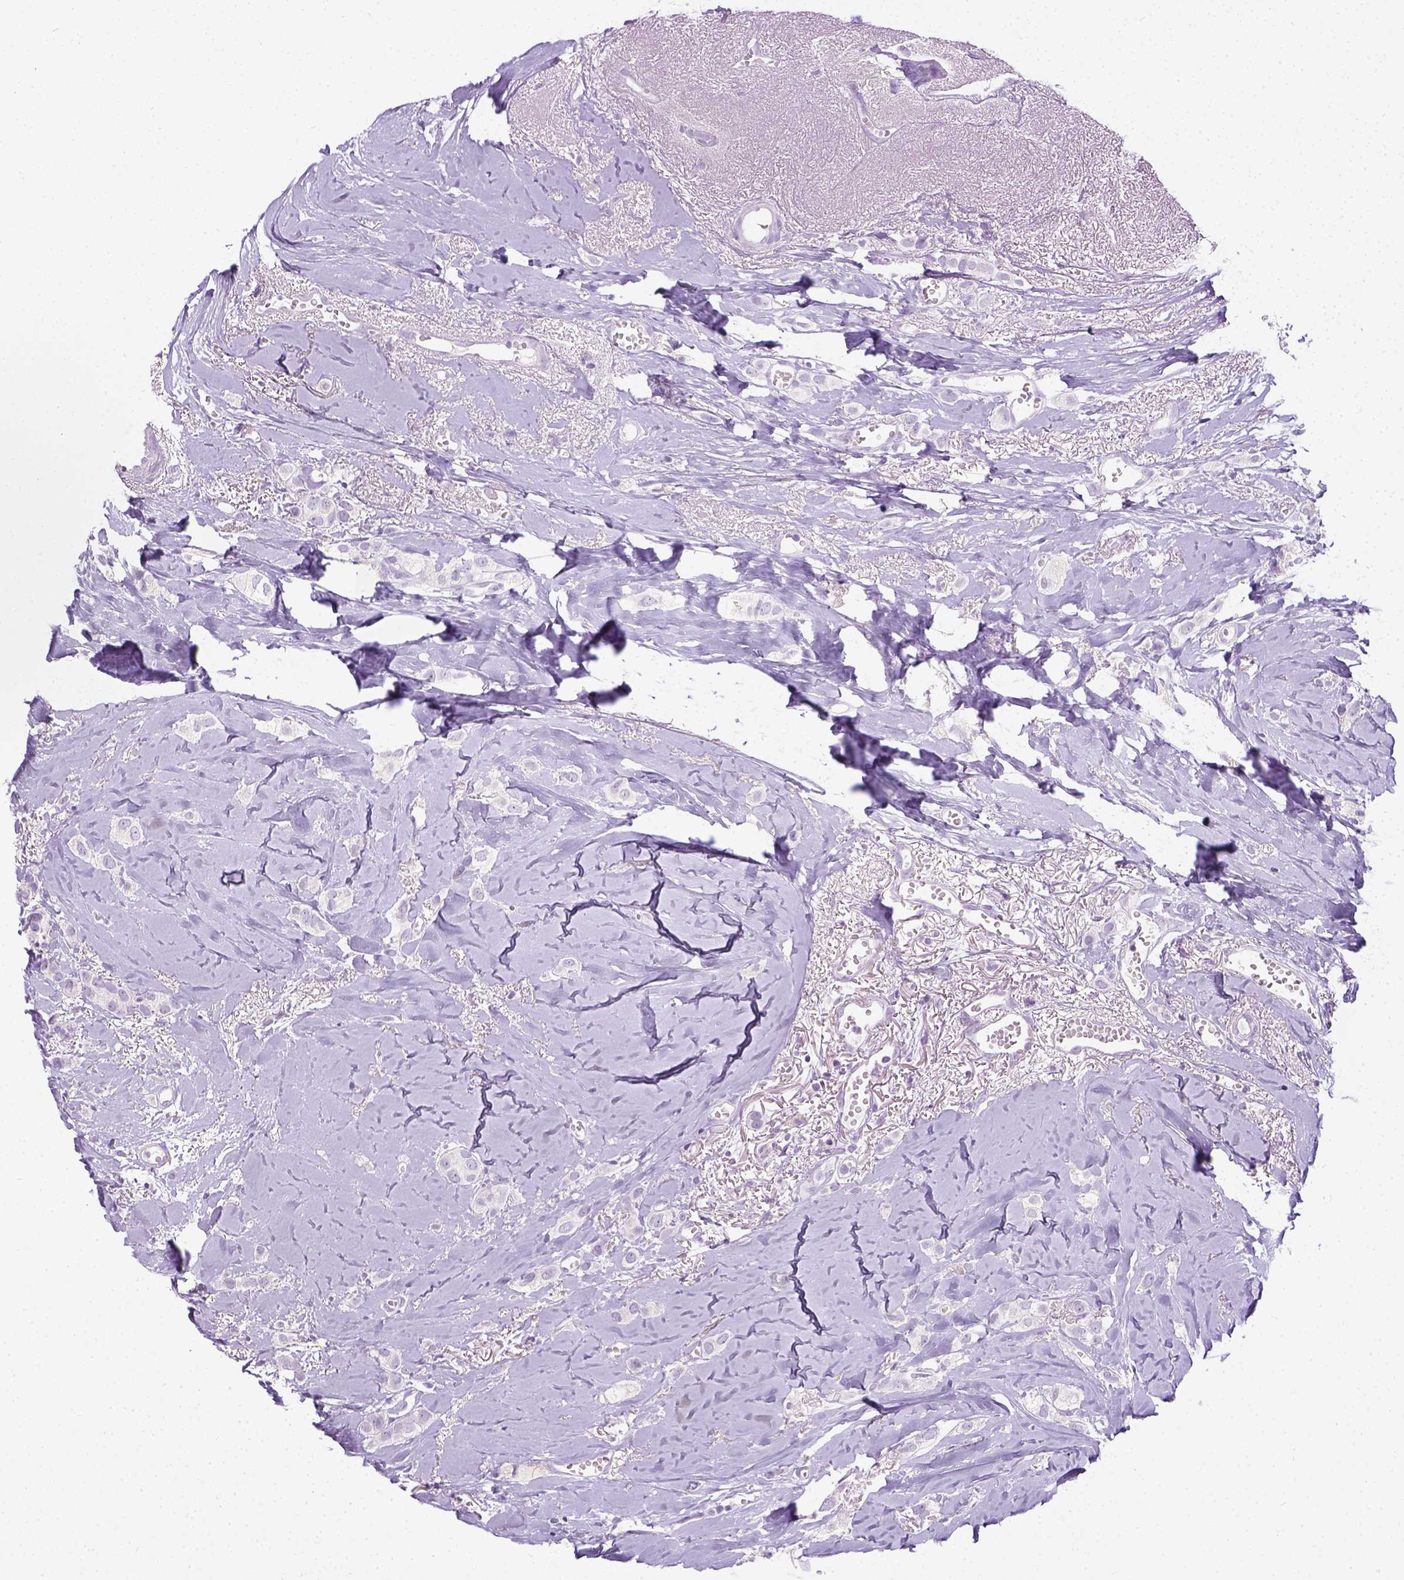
{"staining": {"intensity": "negative", "quantity": "none", "location": "none"}, "tissue": "breast cancer", "cell_type": "Tumor cells", "image_type": "cancer", "snomed": [{"axis": "morphology", "description": "Duct carcinoma"}, {"axis": "topography", "description": "Breast"}], "caption": "Immunohistochemistry (IHC) of breast cancer (invasive ductal carcinoma) demonstrates no staining in tumor cells. (Stains: DAB immunohistochemistry with hematoxylin counter stain, Microscopy: brightfield microscopy at high magnification).", "gene": "LGSN", "patient": {"sex": "female", "age": 85}}